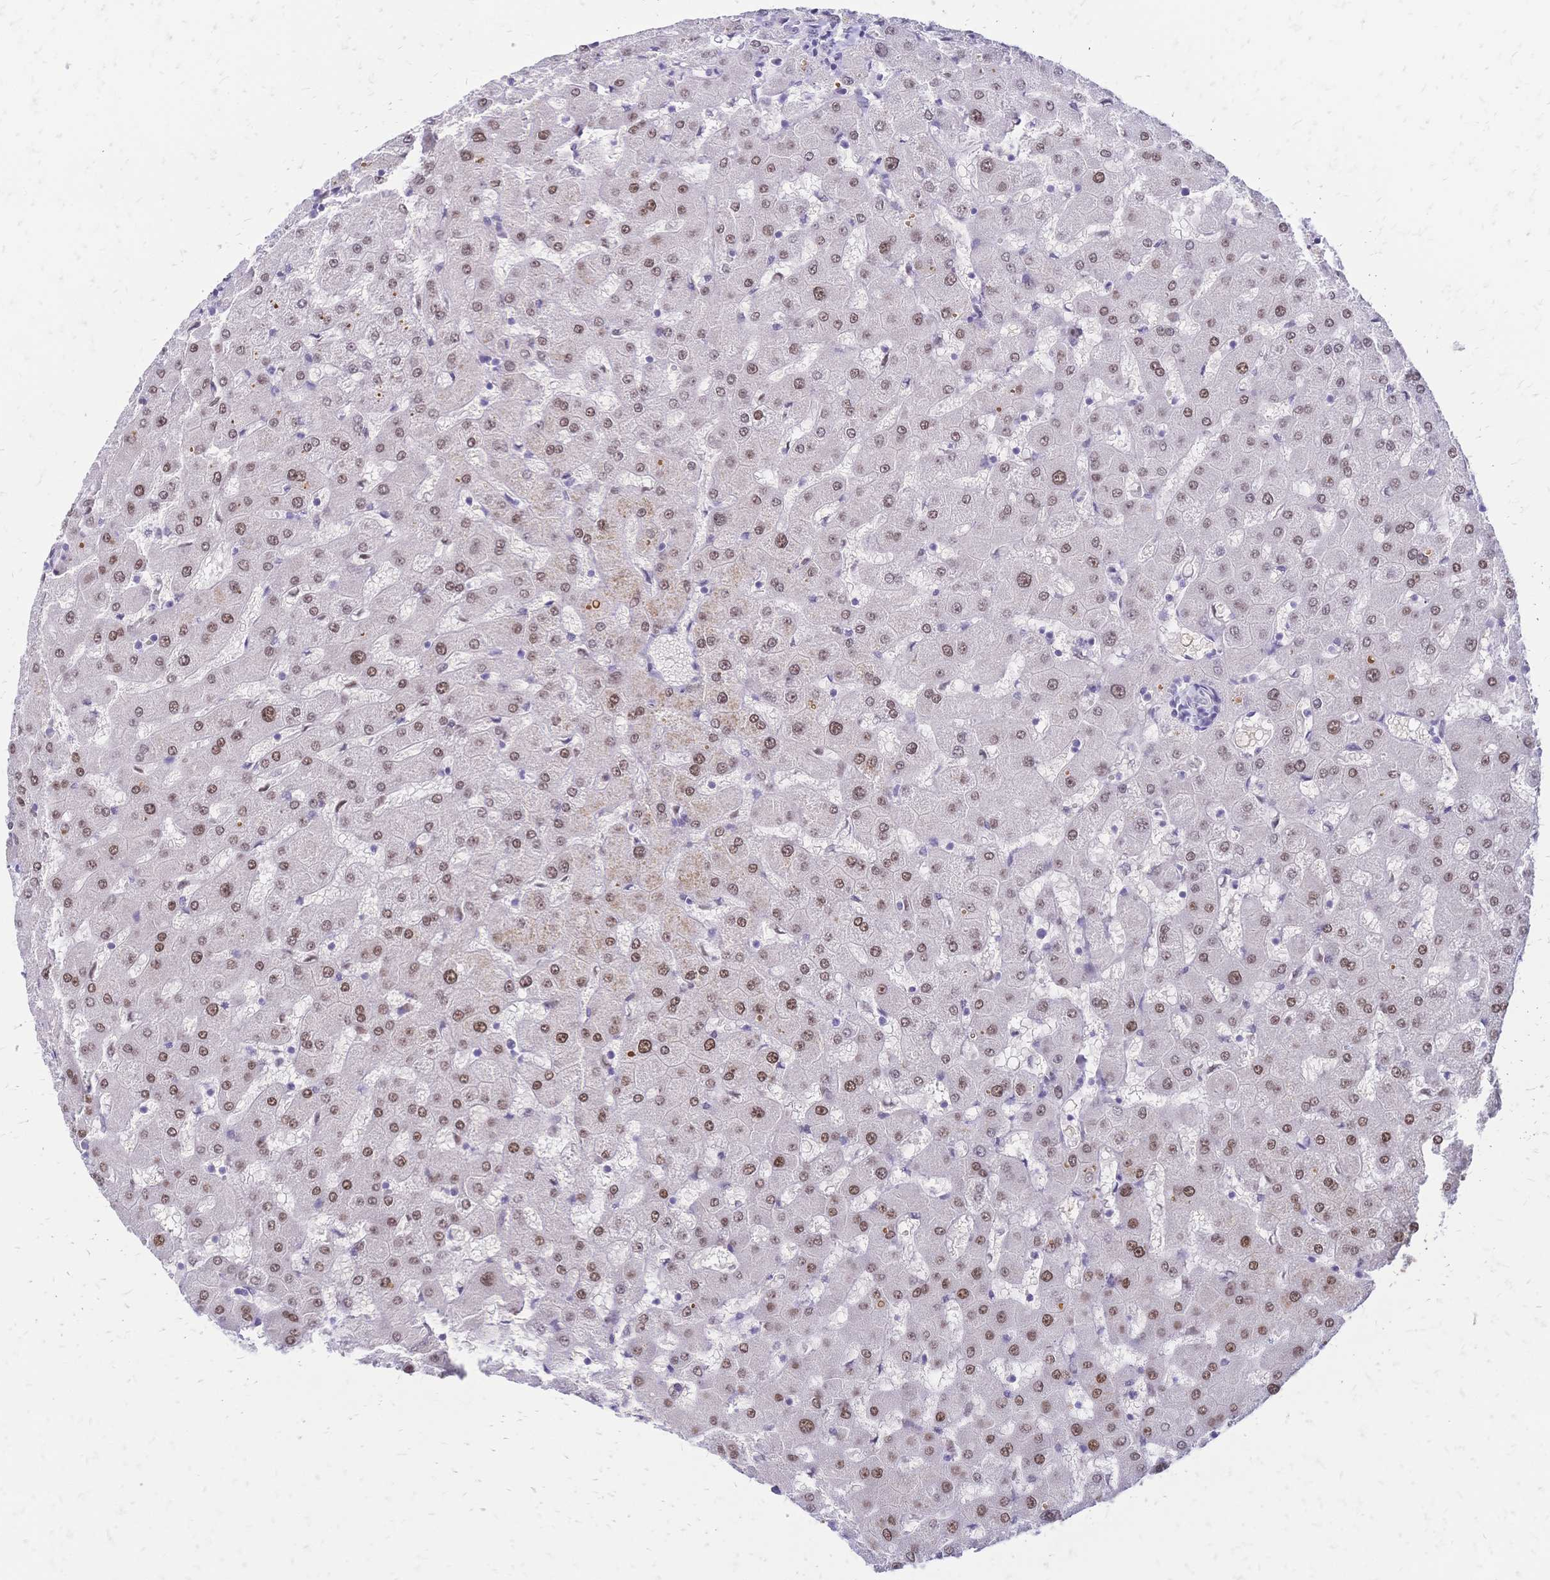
{"staining": {"intensity": "weak", "quantity": "25%-75%", "location": "nuclear"}, "tissue": "liver", "cell_type": "Cholangiocytes", "image_type": "normal", "snomed": [{"axis": "morphology", "description": "Normal tissue, NOS"}, {"axis": "topography", "description": "Liver"}], "caption": "IHC staining of normal liver, which reveals low levels of weak nuclear expression in about 25%-75% of cholangiocytes indicating weak nuclear protein staining. The staining was performed using DAB (3,3'-diaminobenzidine) (brown) for protein detection and nuclei were counterstained in hematoxylin (blue).", "gene": "NFIC", "patient": {"sex": "female", "age": 63}}